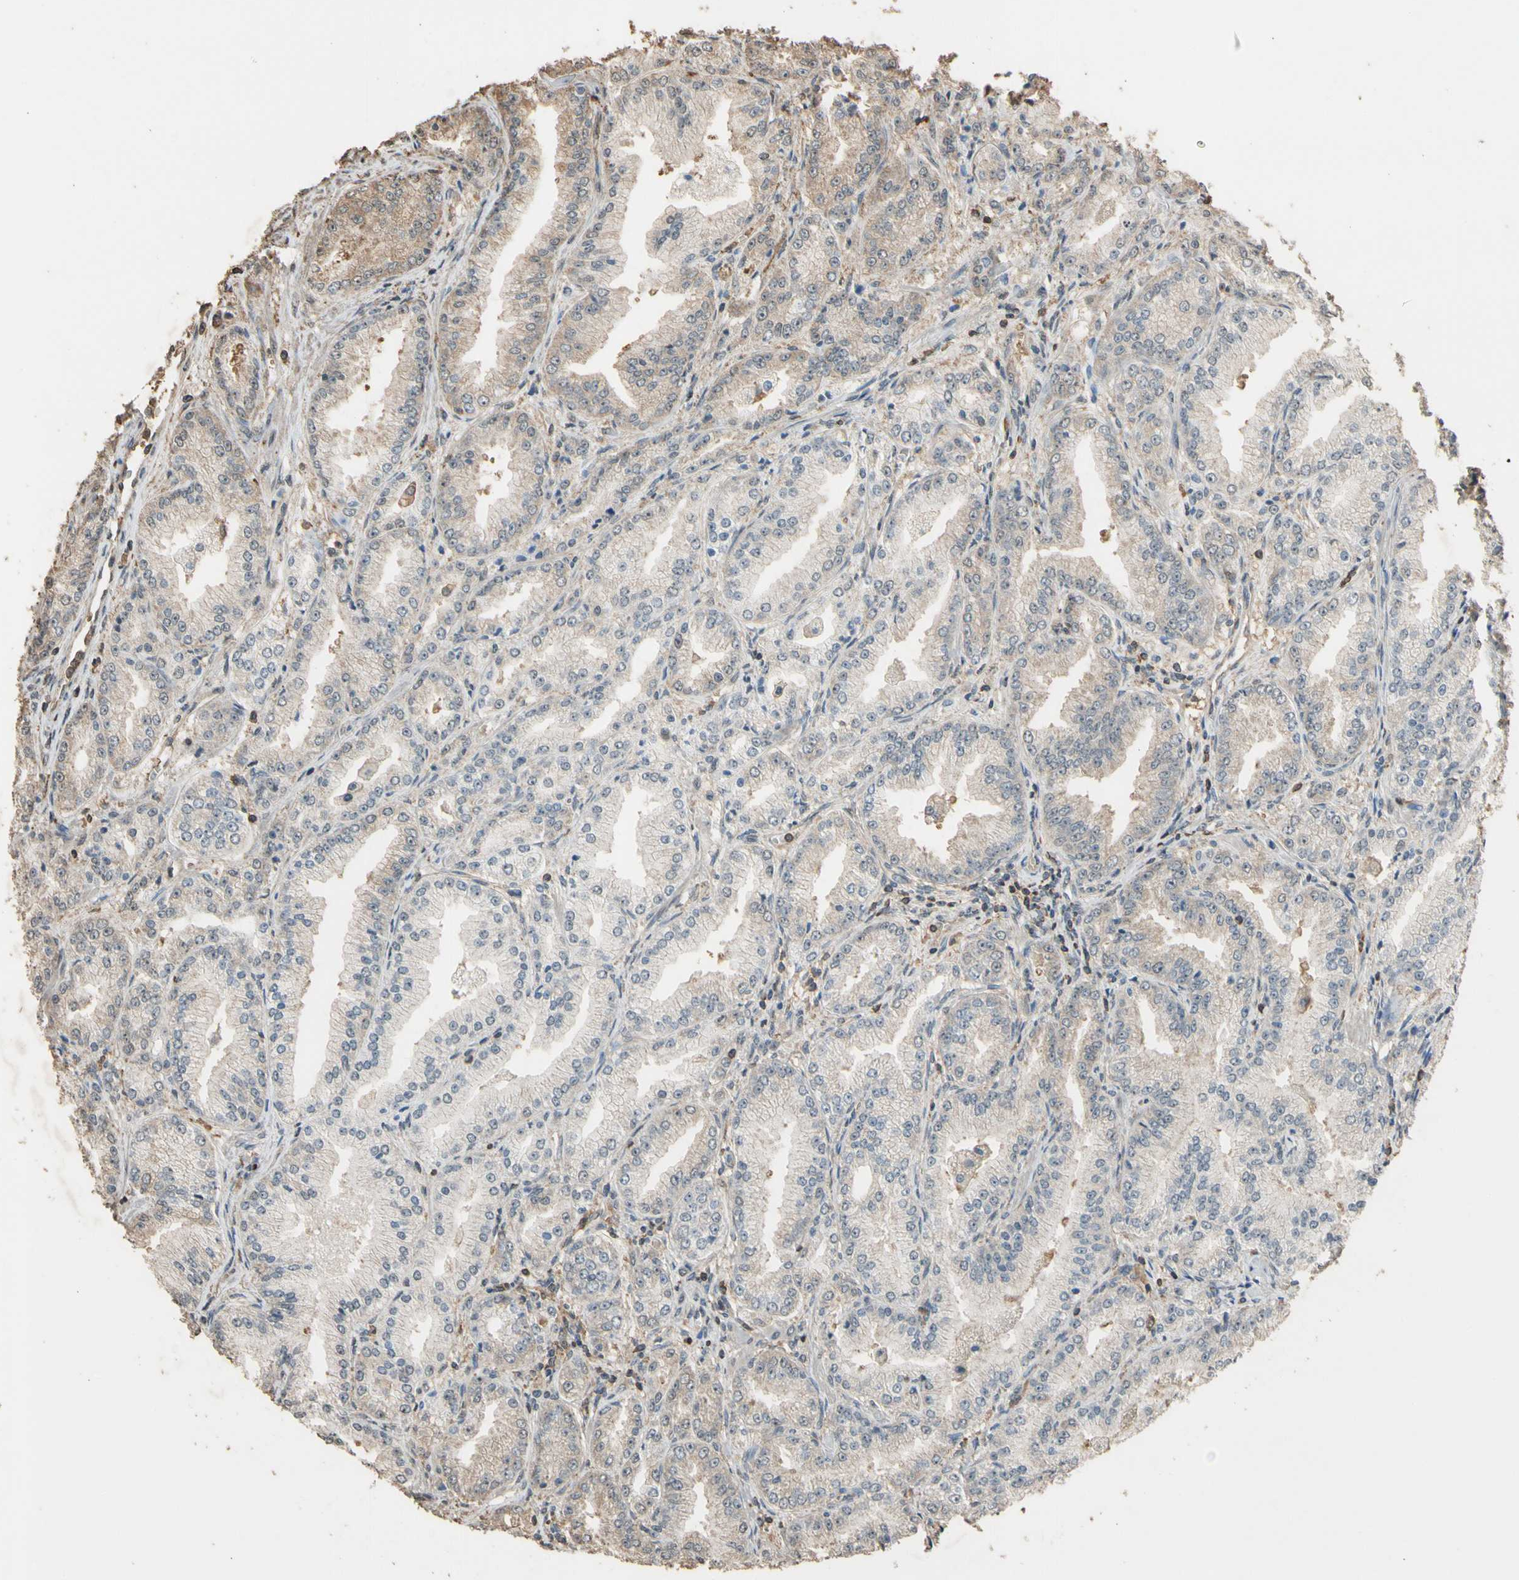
{"staining": {"intensity": "weak", "quantity": "25%-75%", "location": "cytoplasmic/membranous"}, "tissue": "prostate cancer", "cell_type": "Tumor cells", "image_type": "cancer", "snomed": [{"axis": "morphology", "description": "Adenocarcinoma, High grade"}, {"axis": "topography", "description": "Prostate"}], "caption": "Weak cytoplasmic/membranous protein staining is present in approximately 25%-75% of tumor cells in prostate adenocarcinoma (high-grade).", "gene": "TNFSF13B", "patient": {"sex": "male", "age": 61}}